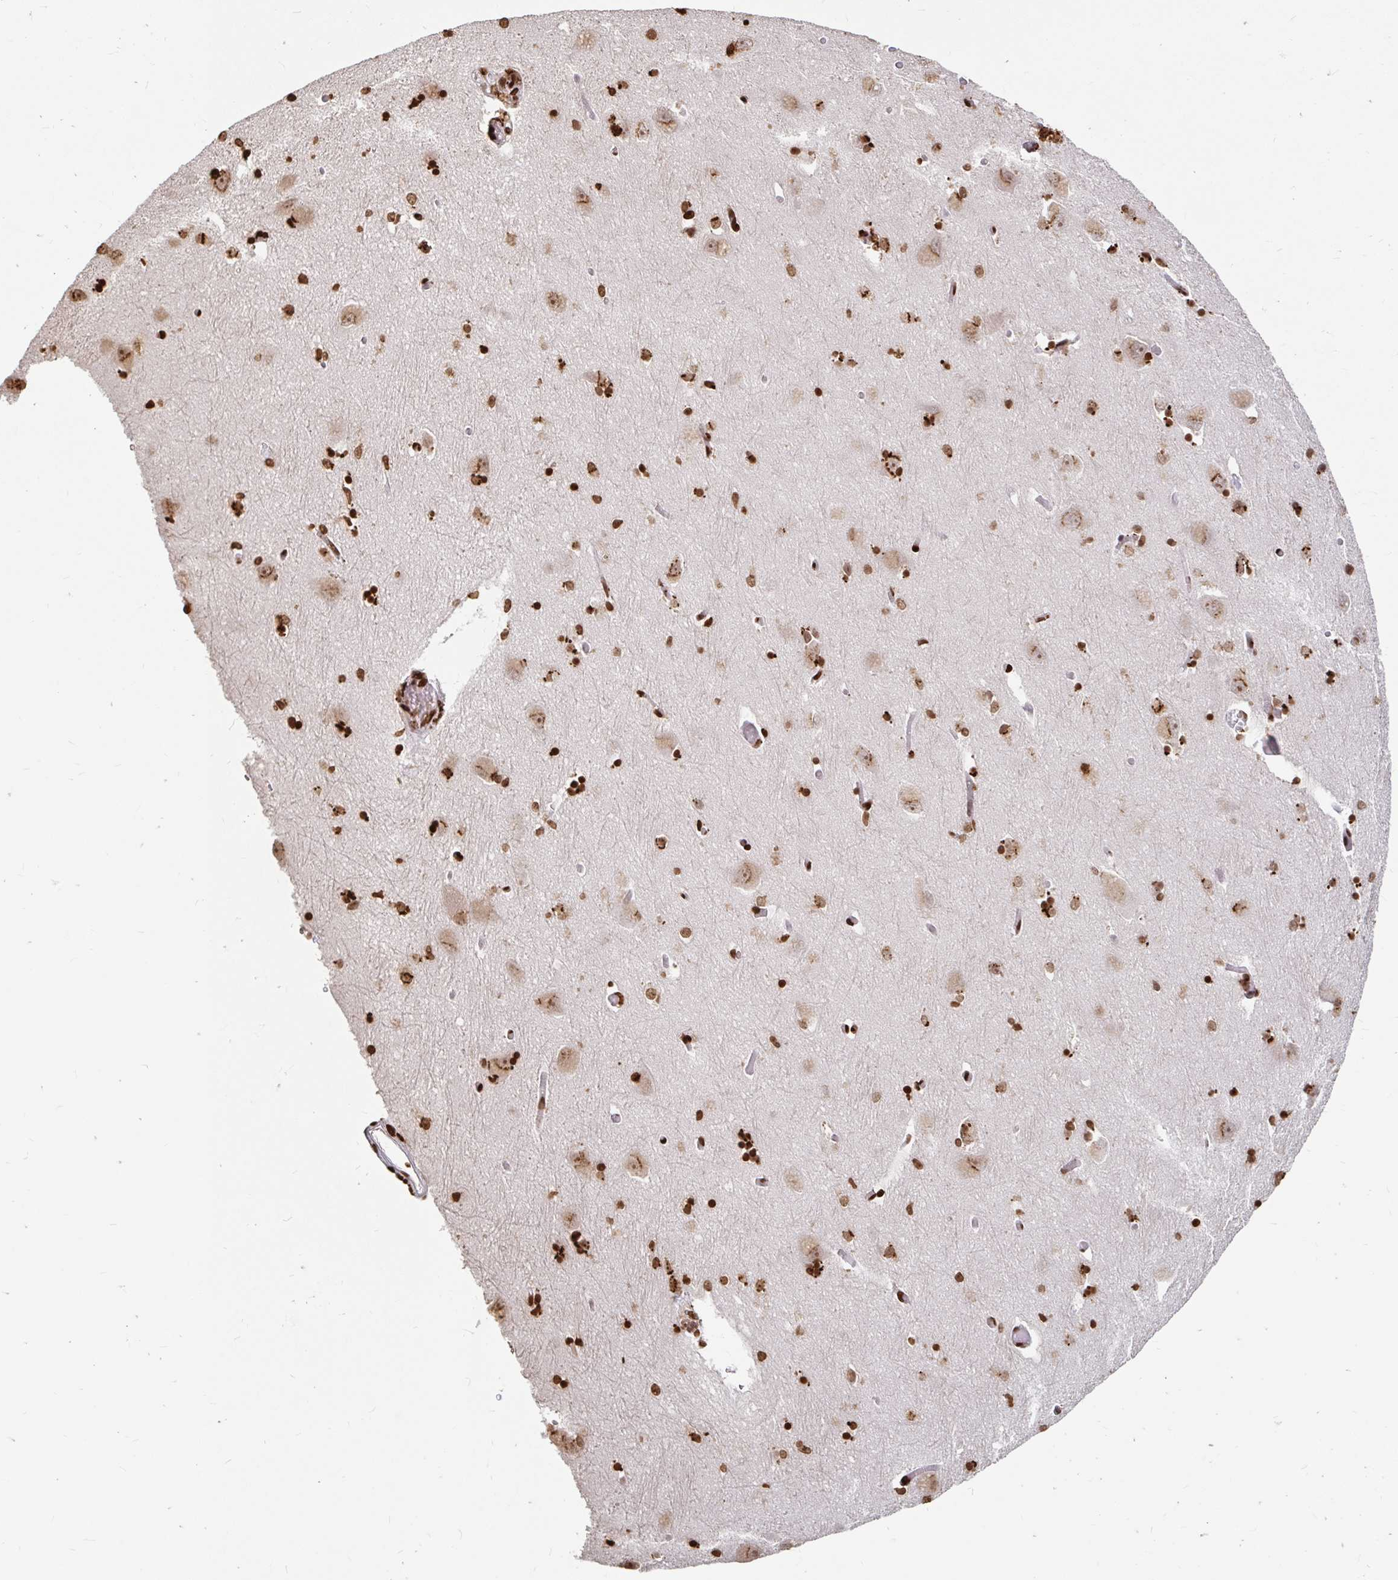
{"staining": {"intensity": "strong", "quantity": ">75%", "location": "cytoplasmic/membranous,nuclear"}, "tissue": "caudate", "cell_type": "Glial cells", "image_type": "normal", "snomed": [{"axis": "morphology", "description": "Normal tissue, NOS"}, {"axis": "topography", "description": "Lateral ventricle wall"}, {"axis": "topography", "description": "Hippocampus"}], "caption": "Benign caudate was stained to show a protein in brown. There is high levels of strong cytoplasmic/membranous,nuclear staining in about >75% of glial cells.", "gene": "H2BC5", "patient": {"sex": "female", "age": 63}}